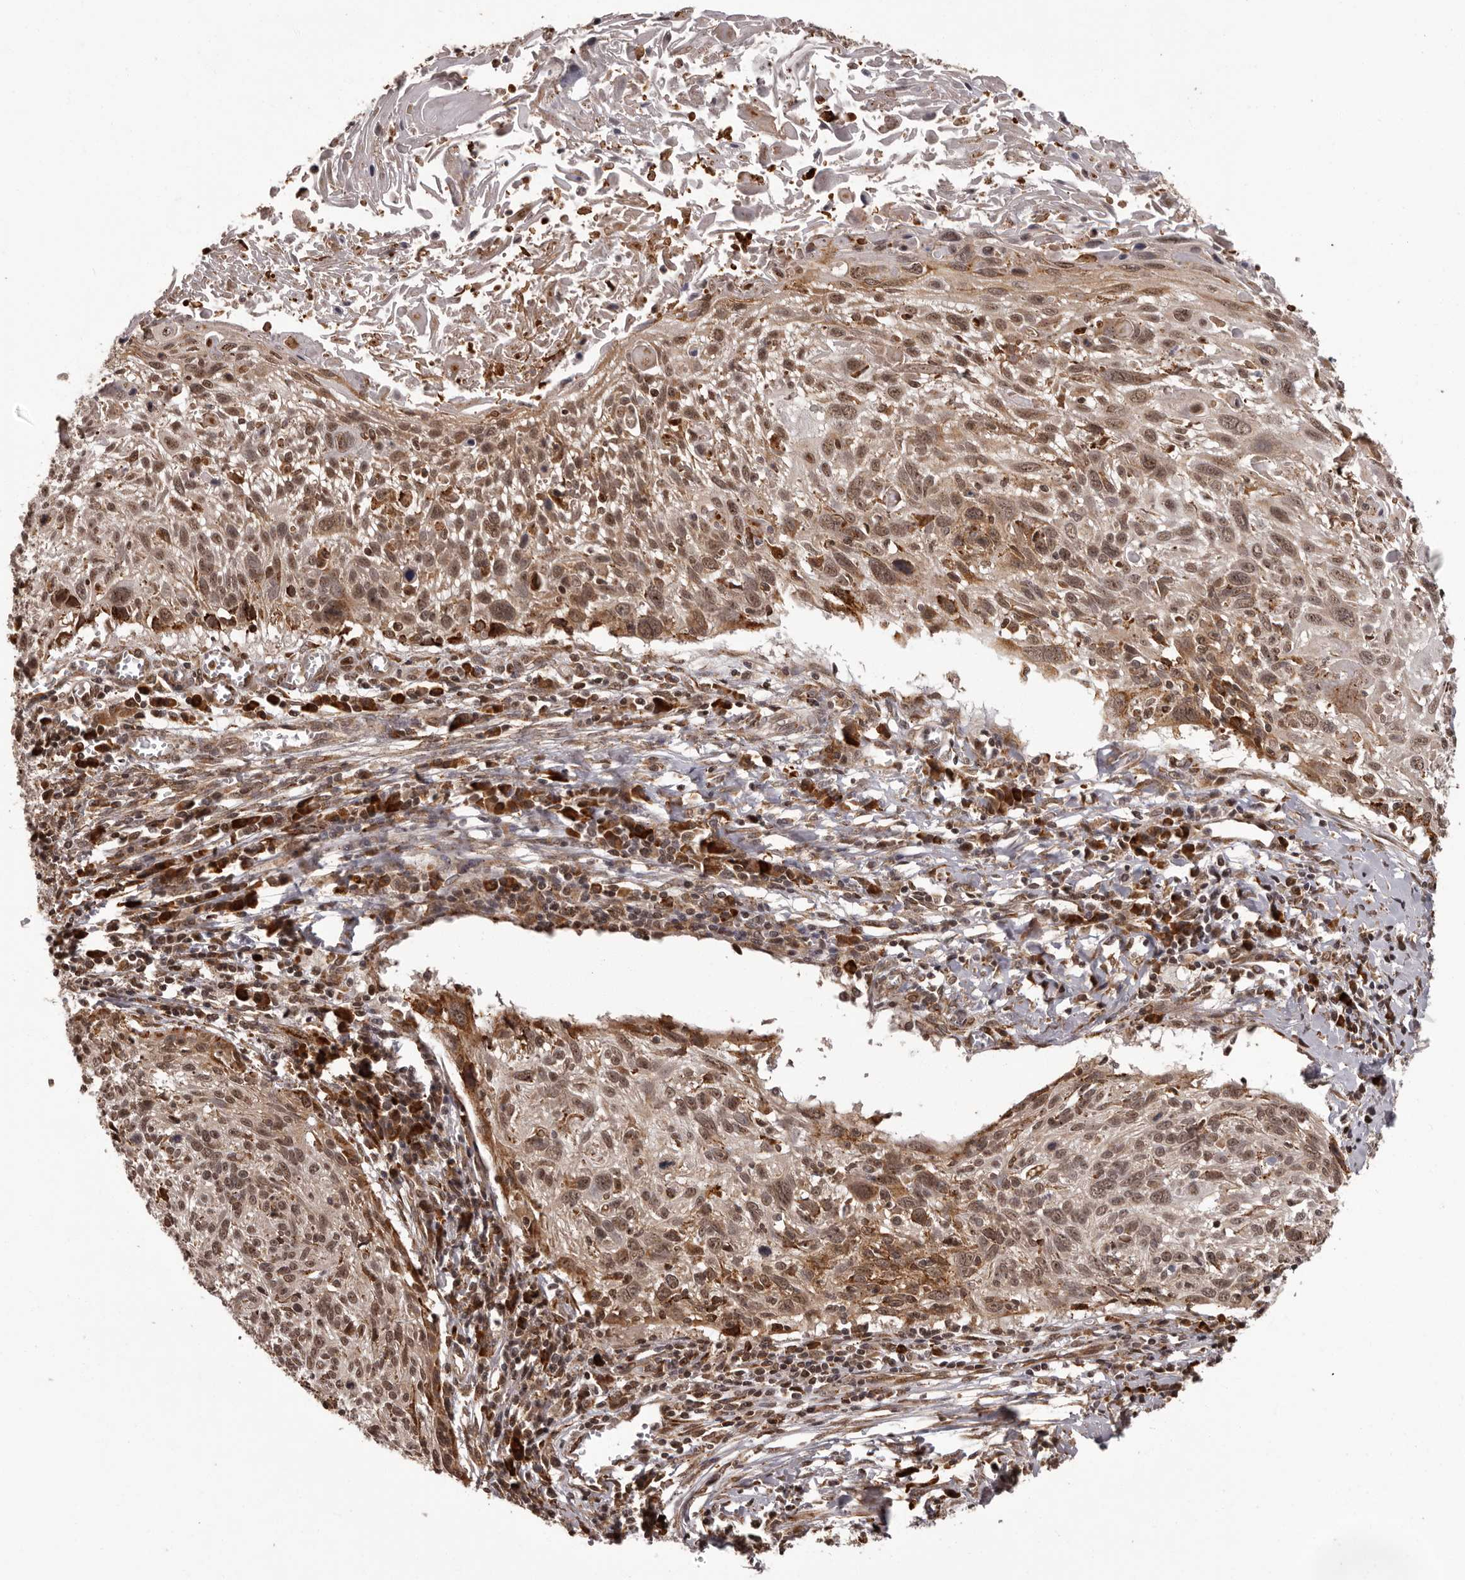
{"staining": {"intensity": "moderate", "quantity": ">75%", "location": "nuclear"}, "tissue": "cervical cancer", "cell_type": "Tumor cells", "image_type": "cancer", "snomed": [{"axis": "morphology", "description": "Squamous cell carcinoma, NOS"}, {"axis": "topography", "description": "Cervix"}], "caption": "Immunohistochemistry (DAB) staining of human cervical squamous cell carcinoma displays moderate nuclear protein positivity in about >75% of tumor cells.", "gene": "IL32", "patient": {"sex": "female", "age": 51}}